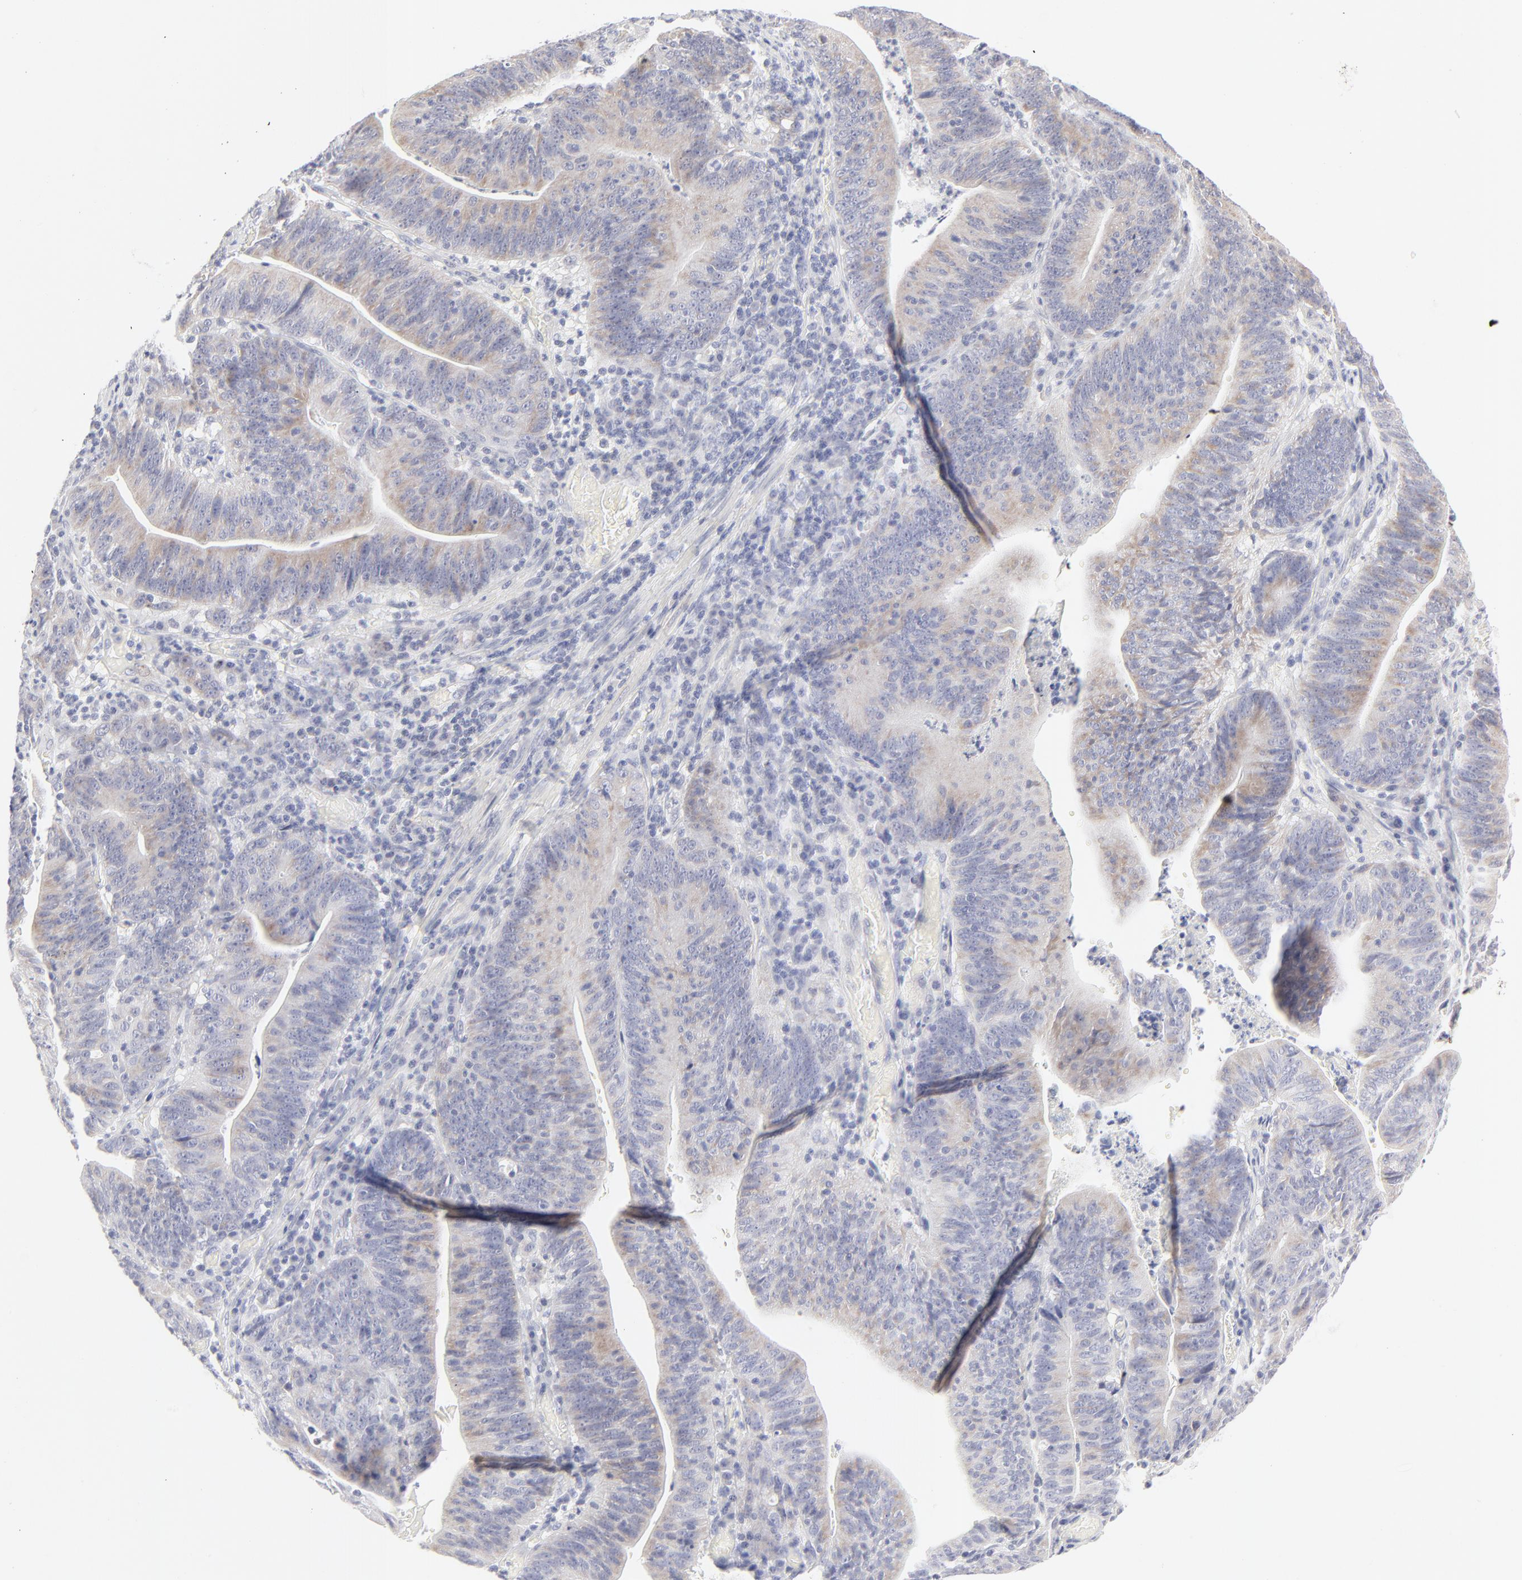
{"staining": {"intensity": "moderate", "quantity": "25%-75%", "location": "cytoplasmic/membranous"}, "tissue": "stomach cancer", "cell_type": "Tumor cells", "image_type": "cancer", "snomed": [{"axis": "morphology", "description": "Adenocarcinoma, NOS"}, {"axis": "topography", "description": "Stomach, lower"}], "caption": "A medium amount of moderate cytoplasmic/membranous positivity is present in approximately 25%-75% of tumor cells in adenocarcinoma (stomach) tissue.", "gene": "NPNT", "patient": {"sex": "female", "age": 86}}